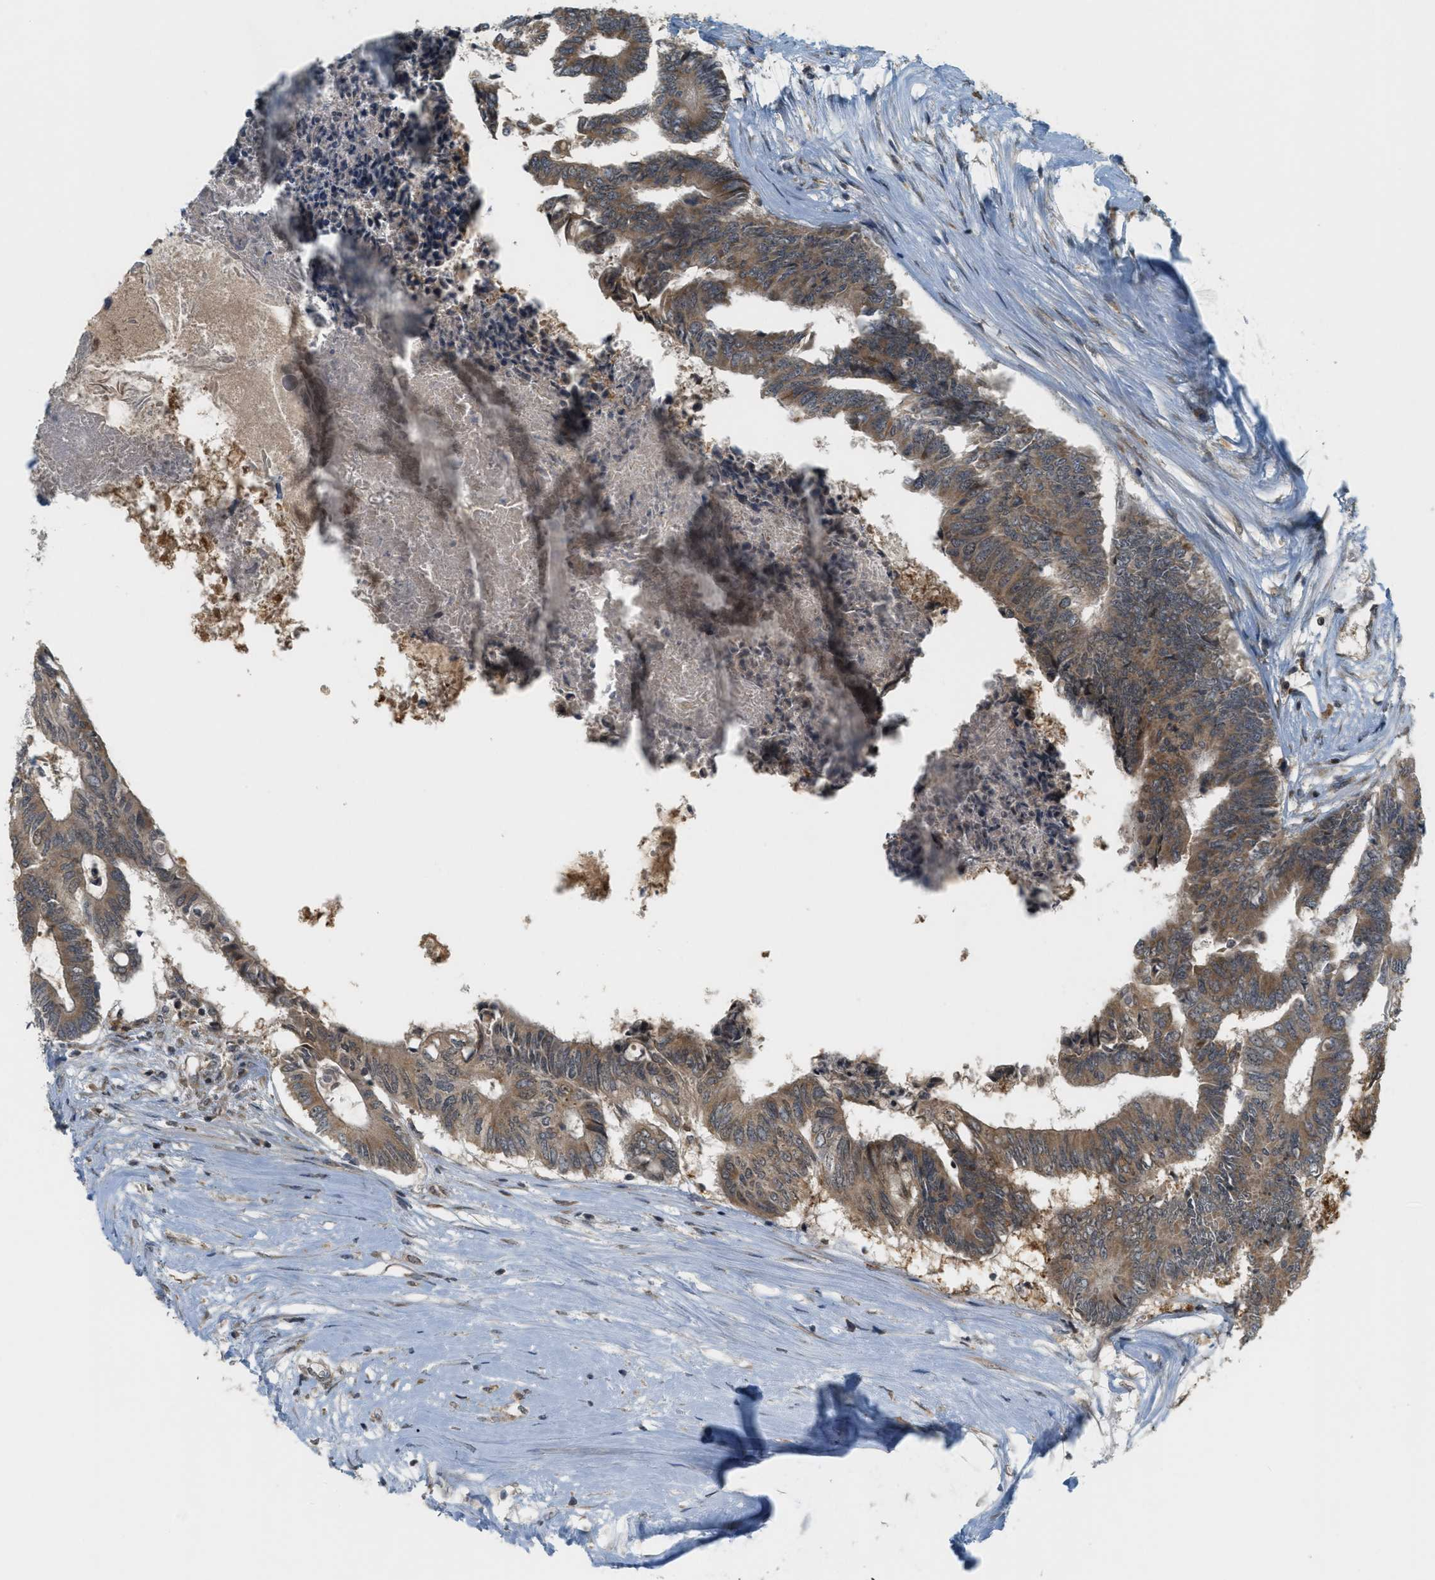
{"staining": {"intensity": "weak", "quantity": ">75%", "location": "cytoplasmic/membranous"}, "tissue": "colorectal cancer", "cell_type": "Tumor cells", "image_type": "cancer", "snomed": [{"axis": "morphology", "description": "Adenocarcinoma, NOS"}, {"axis": "topography", "description": "Rectum"}], "caption": "Immunohistochemistry (IHC) histopathology image of neoplastic tissue: colorectal cancer (adenocarcinoma) stained using IHC shows low levels of weak protein expression localized specifically in the cytoplasmic/membranous of tumor cells, appearing as a cytoplasmic/membranous brown color.", "gene": "PRKD1", "patient": {"sex": "male", "age": 63}}